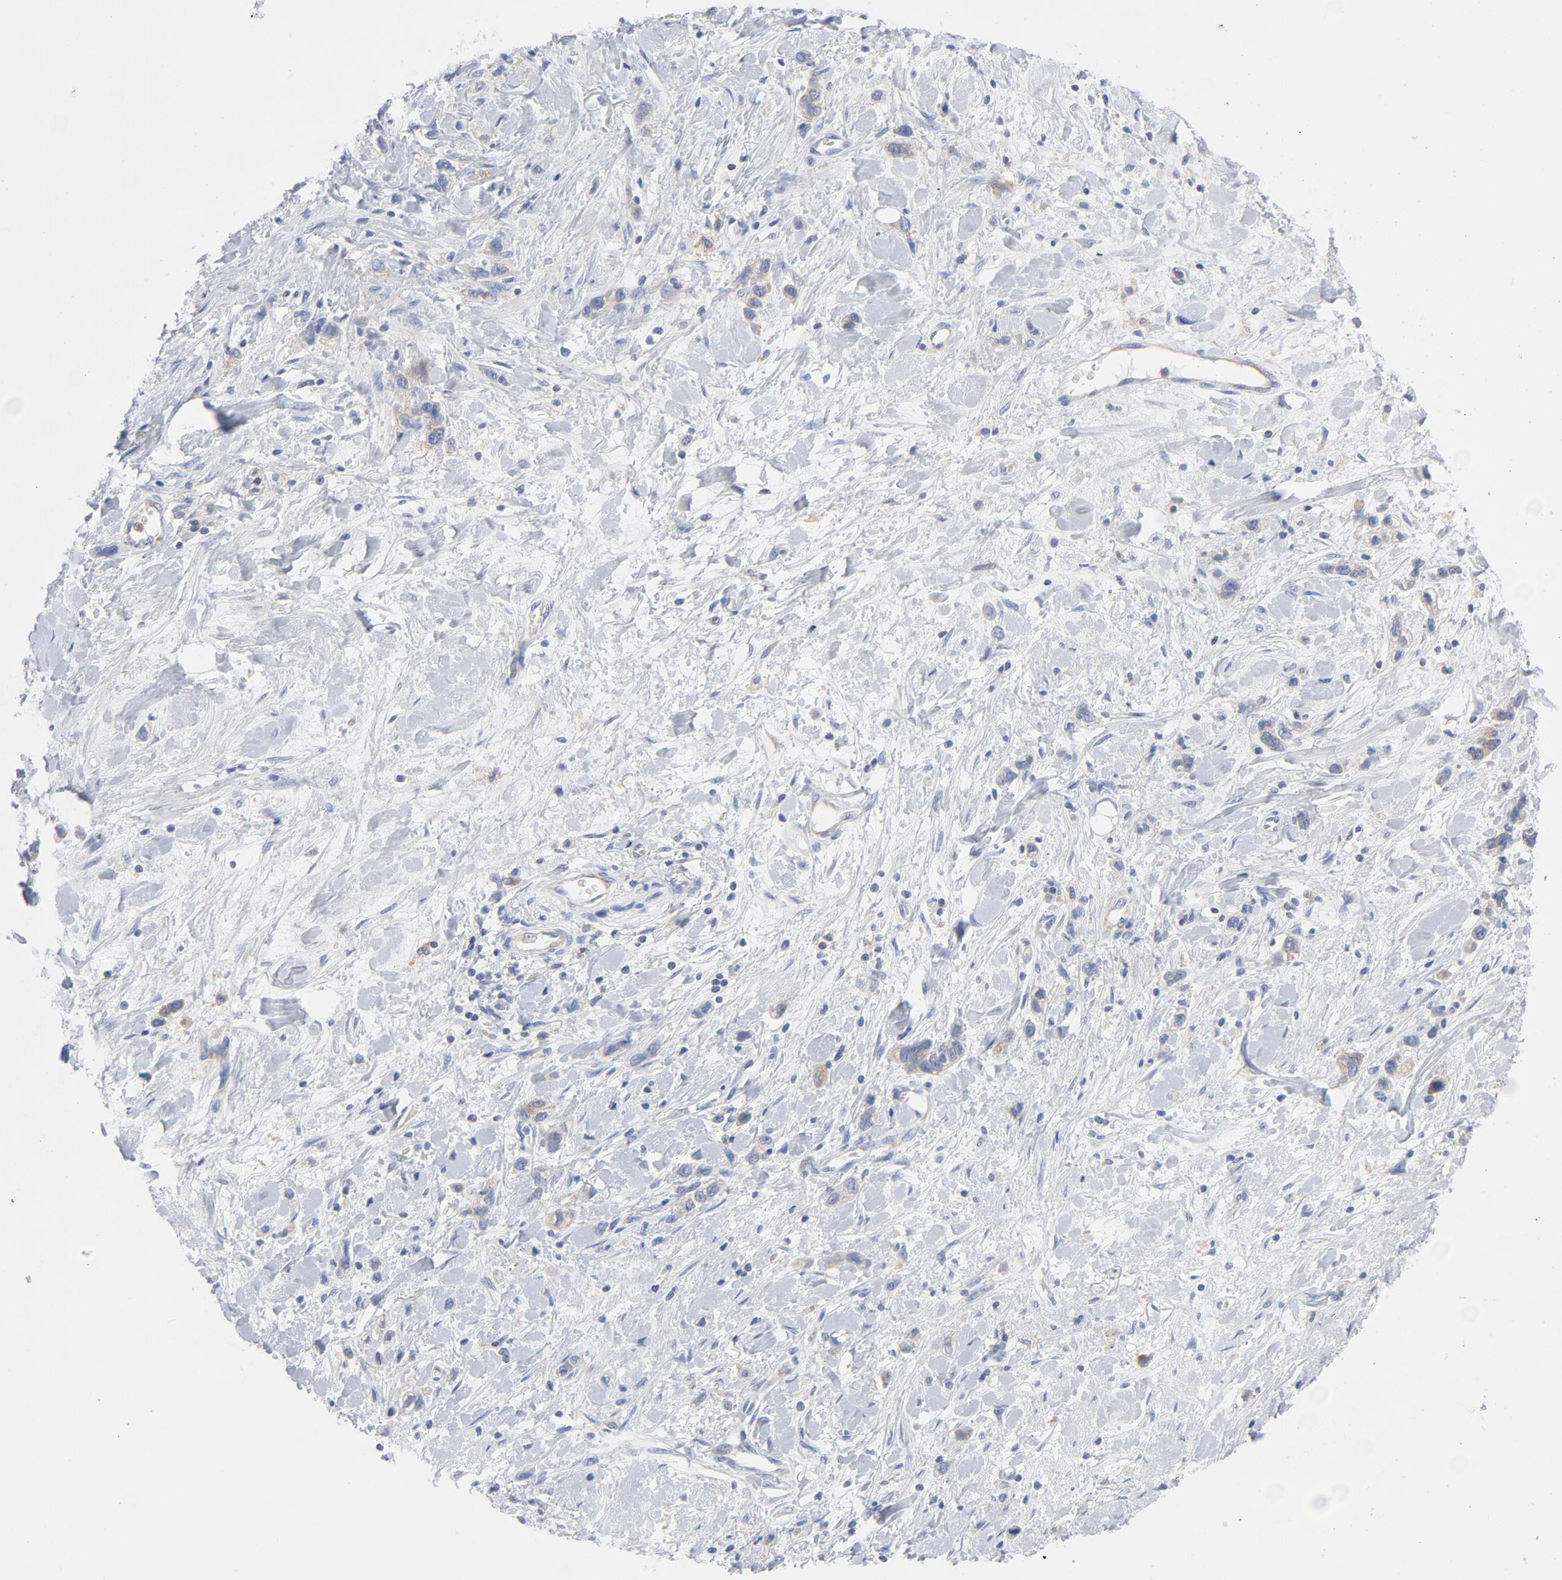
{"staining": {"intensity": "weak", "quantity": "25%-75%", "location": "cytoplasmic/membranous"}, "tissue": "stomach cancer", "cell_type": "Tumor cells", "image_type": "cancer", "snomed": [{"axis": "morphology", "description": "Normal tissue, NOS"}, {"axis": "morphology", "description": "Adenocarcinoma, NOS"}, {"axis": "morphology", "description": "Adenocarcinoma, High grade"}, {"axis": "topography", "description": "Stomach, upper"}, {"axis": "topography", "description": "Stomach"}], "caption": "Stomach high-grade adenocarcinoma stained with DAB (3,3'-diaminobenzidine) immunohistochemistry (IHC) demonstrates low levels of weak cytoplasmic/membranous staining in approximately 25%-75% of tumor cells. Using DAB (3,3'-diaminobenzidine) (brown) and hematoxylin (blue) stains, captured at high magnification using brightfield microscopy.", "gene": "CD86", "patient": {"sex": "female", "age": 65}}